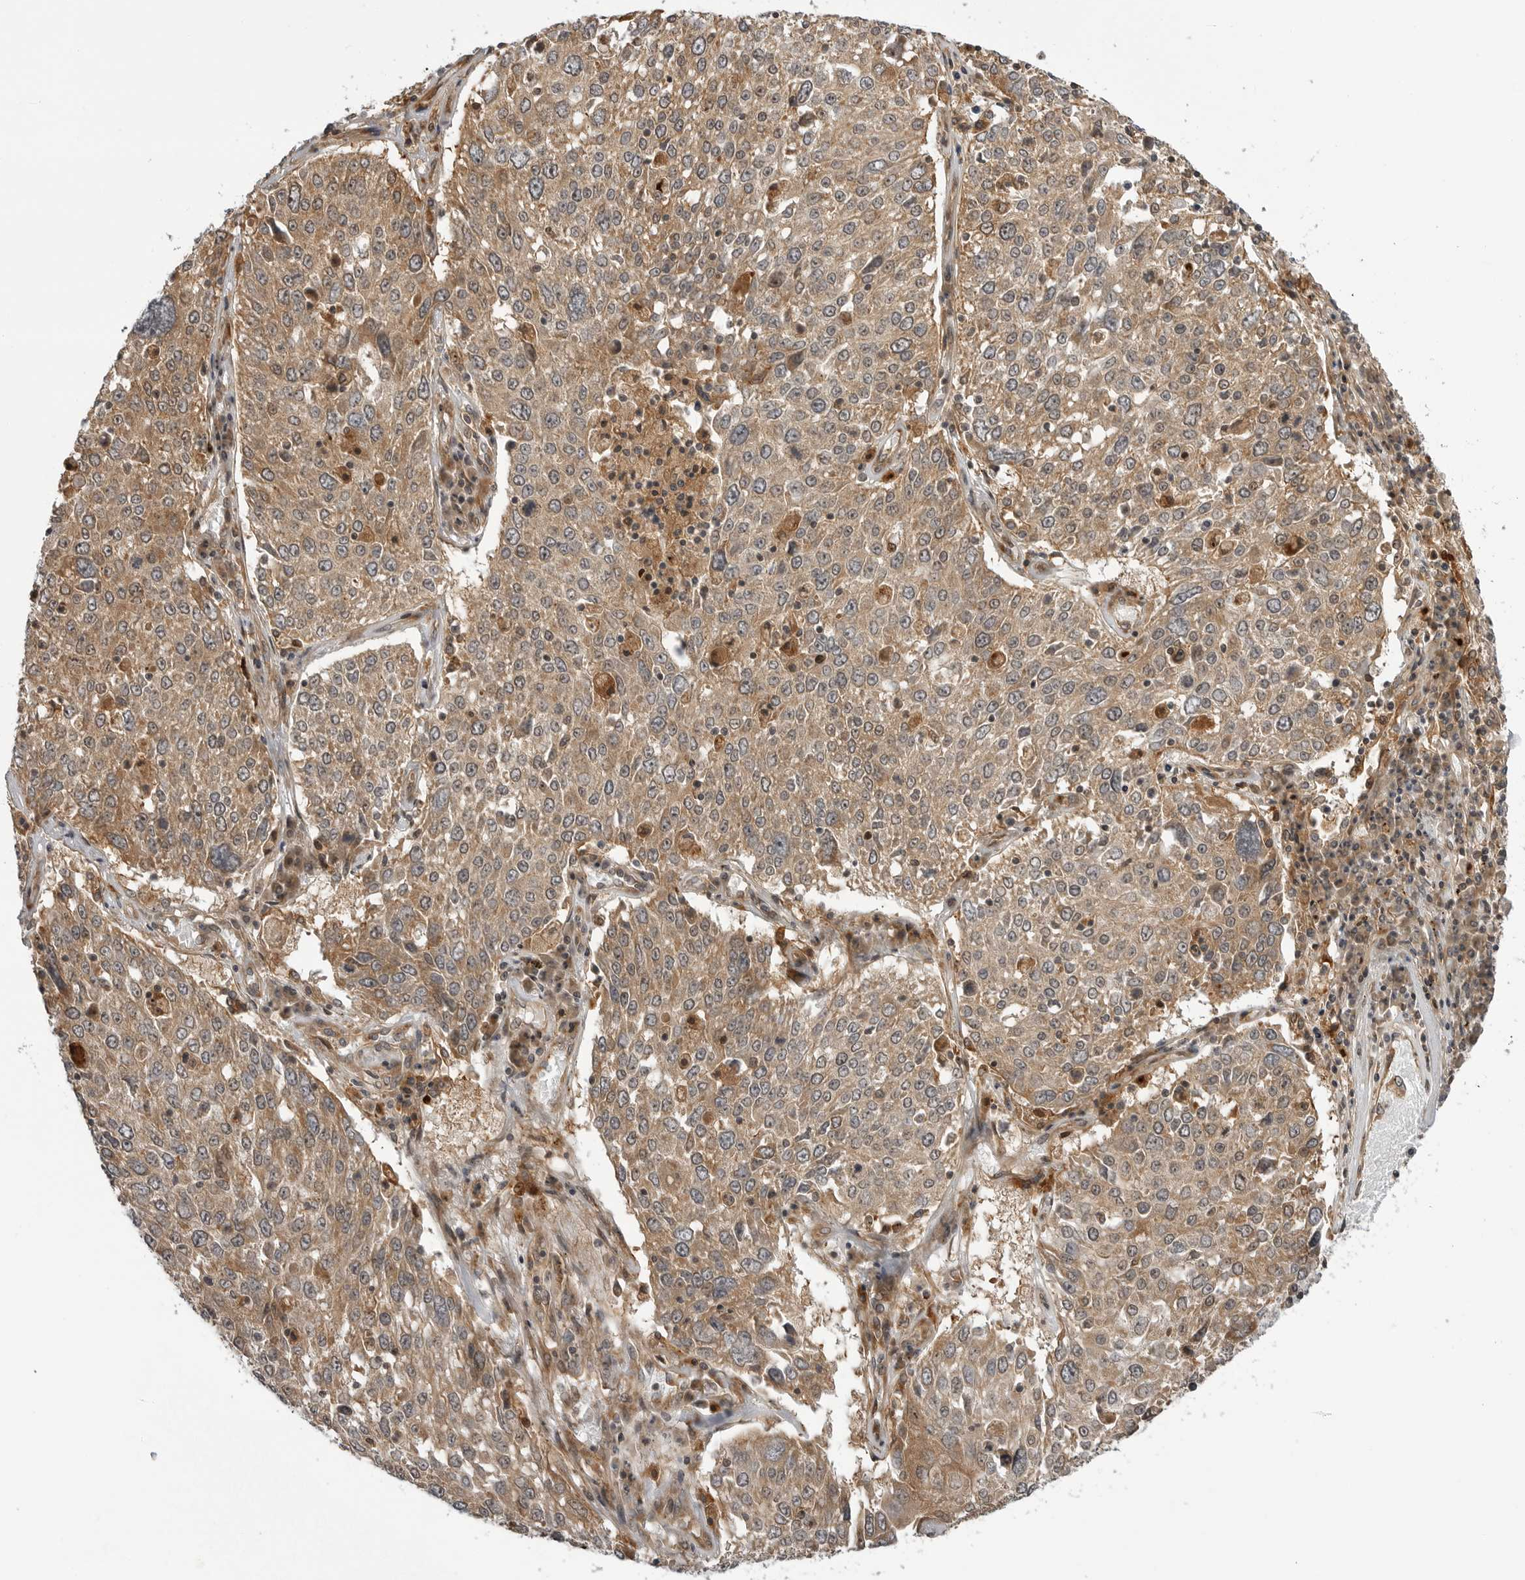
{"staining": {"intensity": "moderate", "quantity": ">75%", "location": "cytoplasmic/membranous"}, "tissue": "lung cancer", "cell_type": "Tumor cells", "image_type": "cancer", "snomed": [{"axis": "morphology", "description": "Squamous cell carcinoma, NOS"}, {"axis": "topography", "description": "Lung"}], "caption": "Protein staining demonstrates moderate cytoplasmic/membranous expression in approximately >75% of tumor cells in lung cancer.", "gene": "LRRC45", "patient": {"sex": "male", "age": 65}}